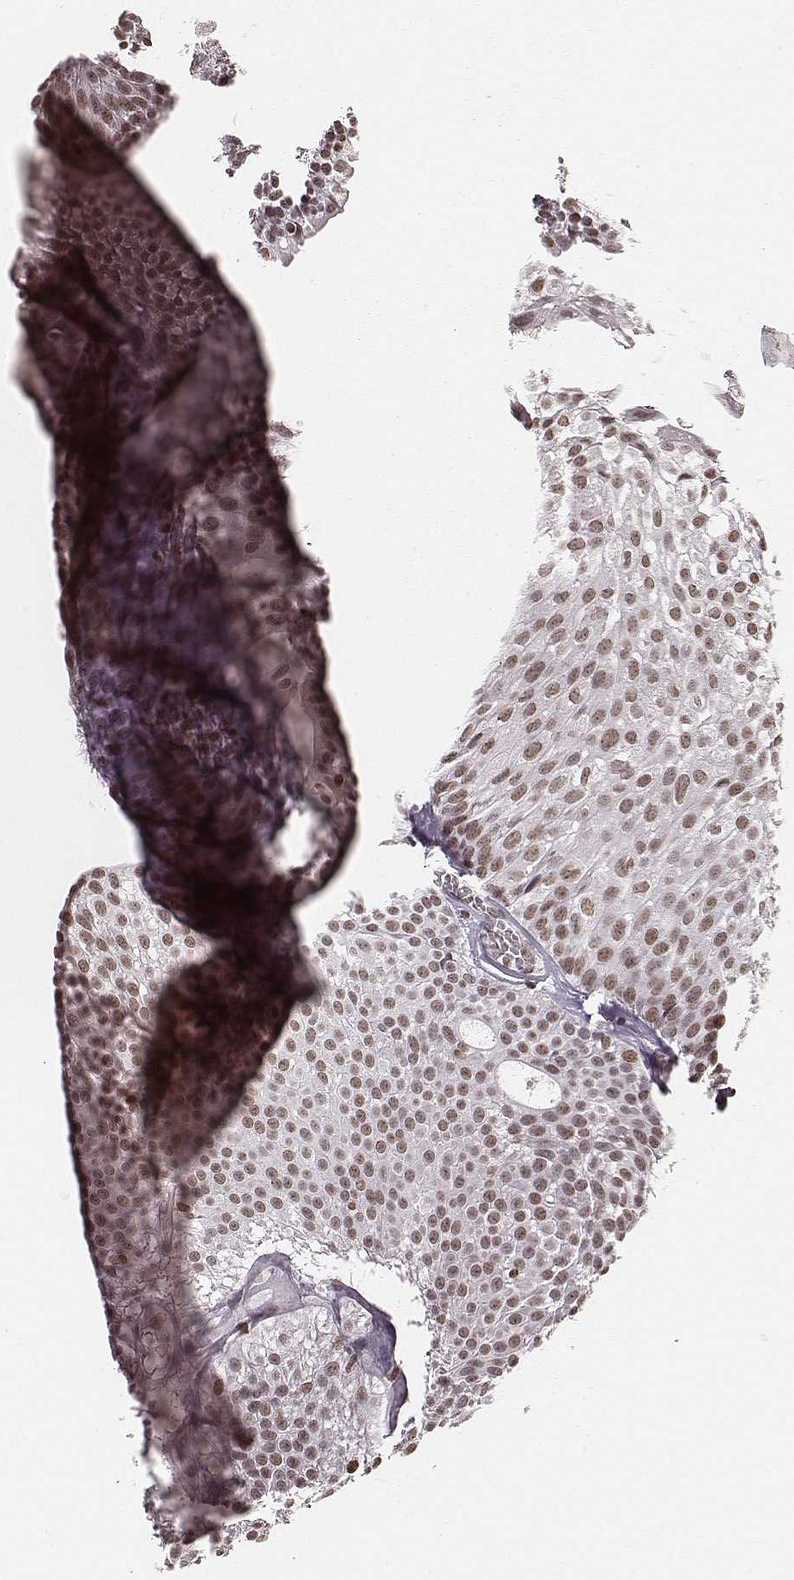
{"staining": {"intensity": "moderate", "quantity": ">75%", "location": "nuclear"}, "tissue": "urothelial cancer", "cell_type": "Tumor cells", "image_type": "cancer", "snomed": [{"axis": "morphology", "description": "Urothelial carcinoma, Low grade"}, {"axis": "topography", "description": "Urinary bladder"}], "caption": "Immunohistochemical staining of urothelial cancer displays medium levels of moderate nuclear expression in about >75% of tumor cells.", "gene": "PARP1", "patient": {"sex": "male", "age": 63}}